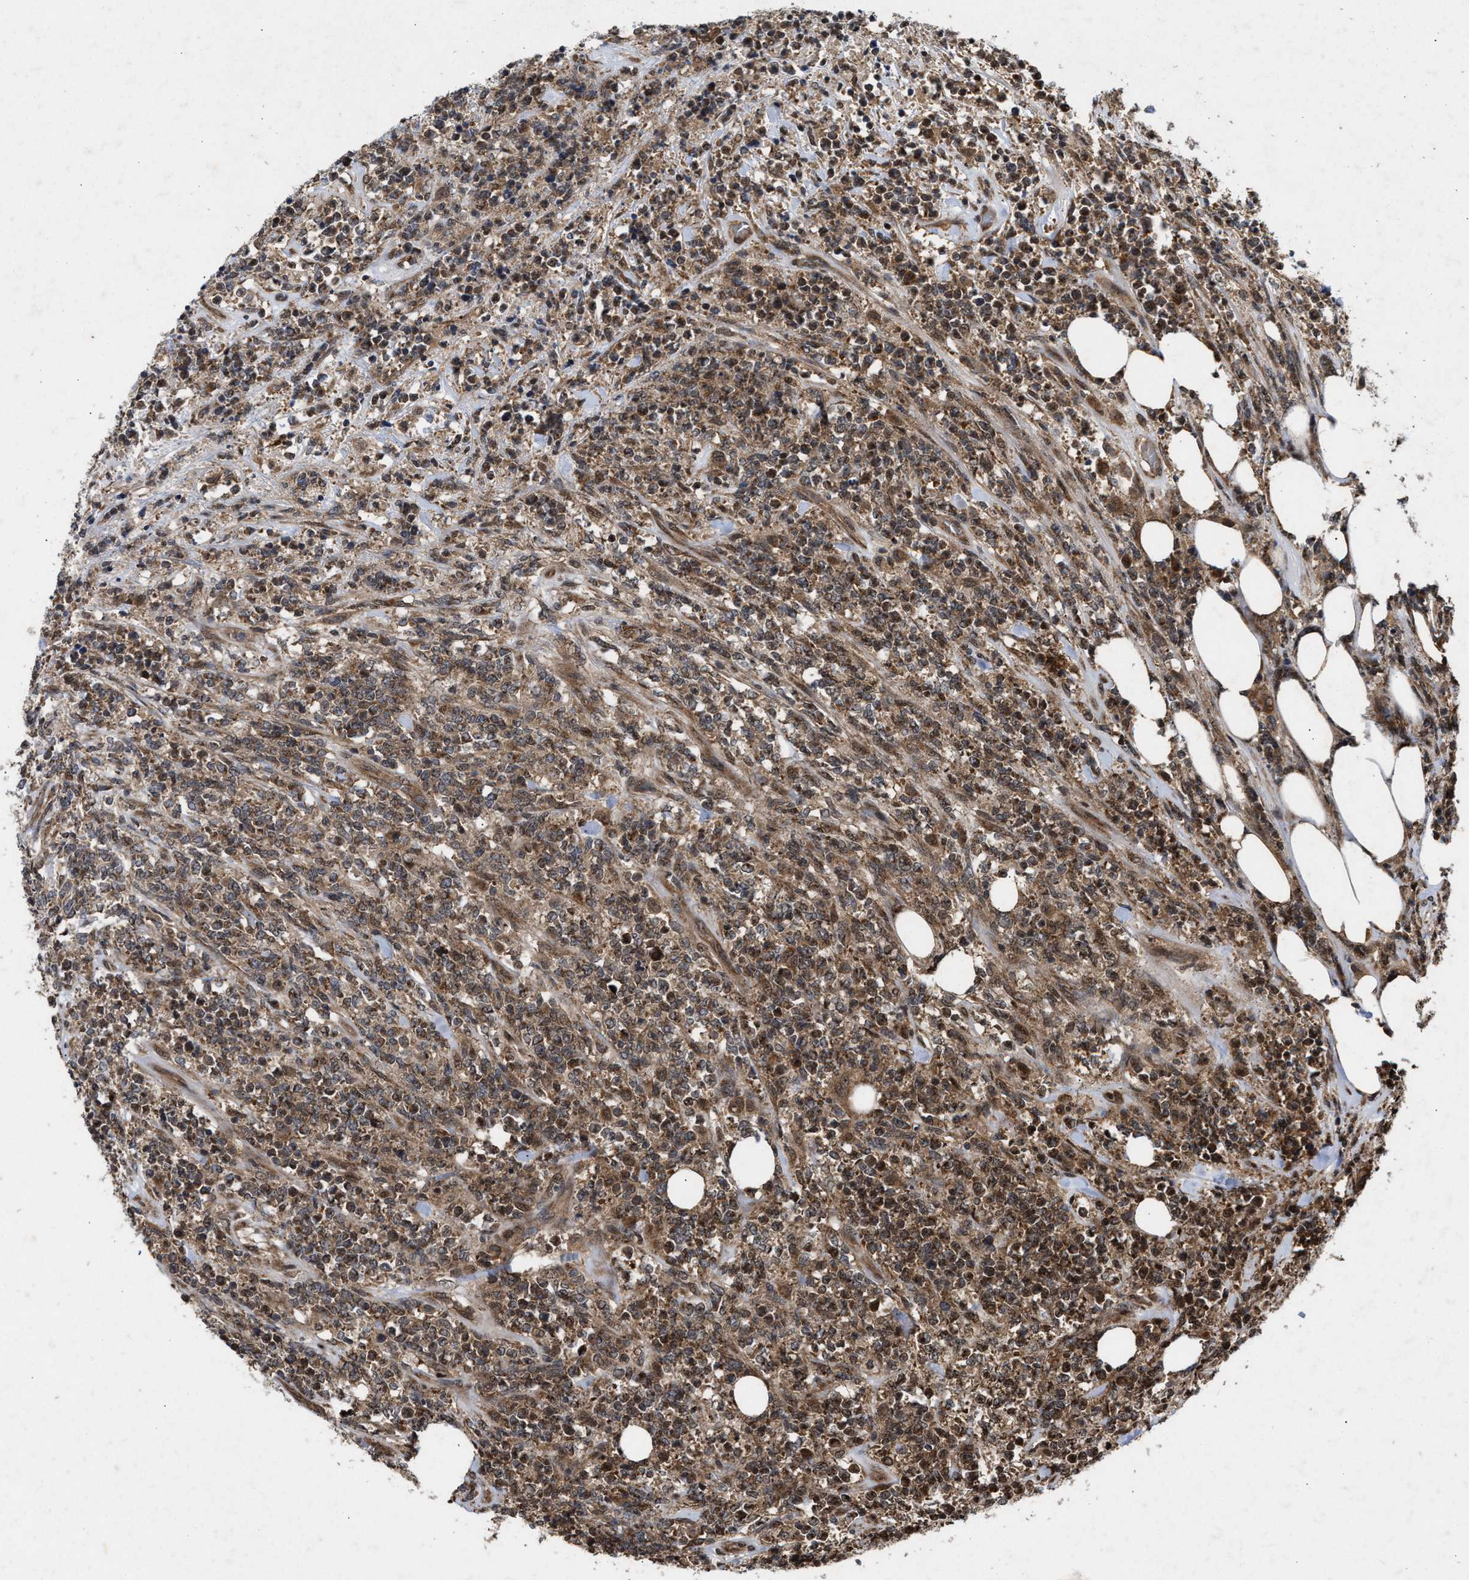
{"staining": {"intensity": "weak", "quantity": ">75%", "location": "cytoplasmic/membranous"}, "tissue": "lymphoma", "cell_type": "Tumor cells", "image_type": "cancer", "snomed": [{"axis": "morphology", "description": "Malignant lymphoma, non-Hodgkin's type, High grade"}, {"axis": "topography", "description": "Soft tissue"}], "caption": "Protein expression analysis of lymphoma shows weak cytoplasmic/membranous positivity in approximately >75% of tumor cells.", "gene": "CFLAR", "patient": {"sex": "male", "age": 18}}